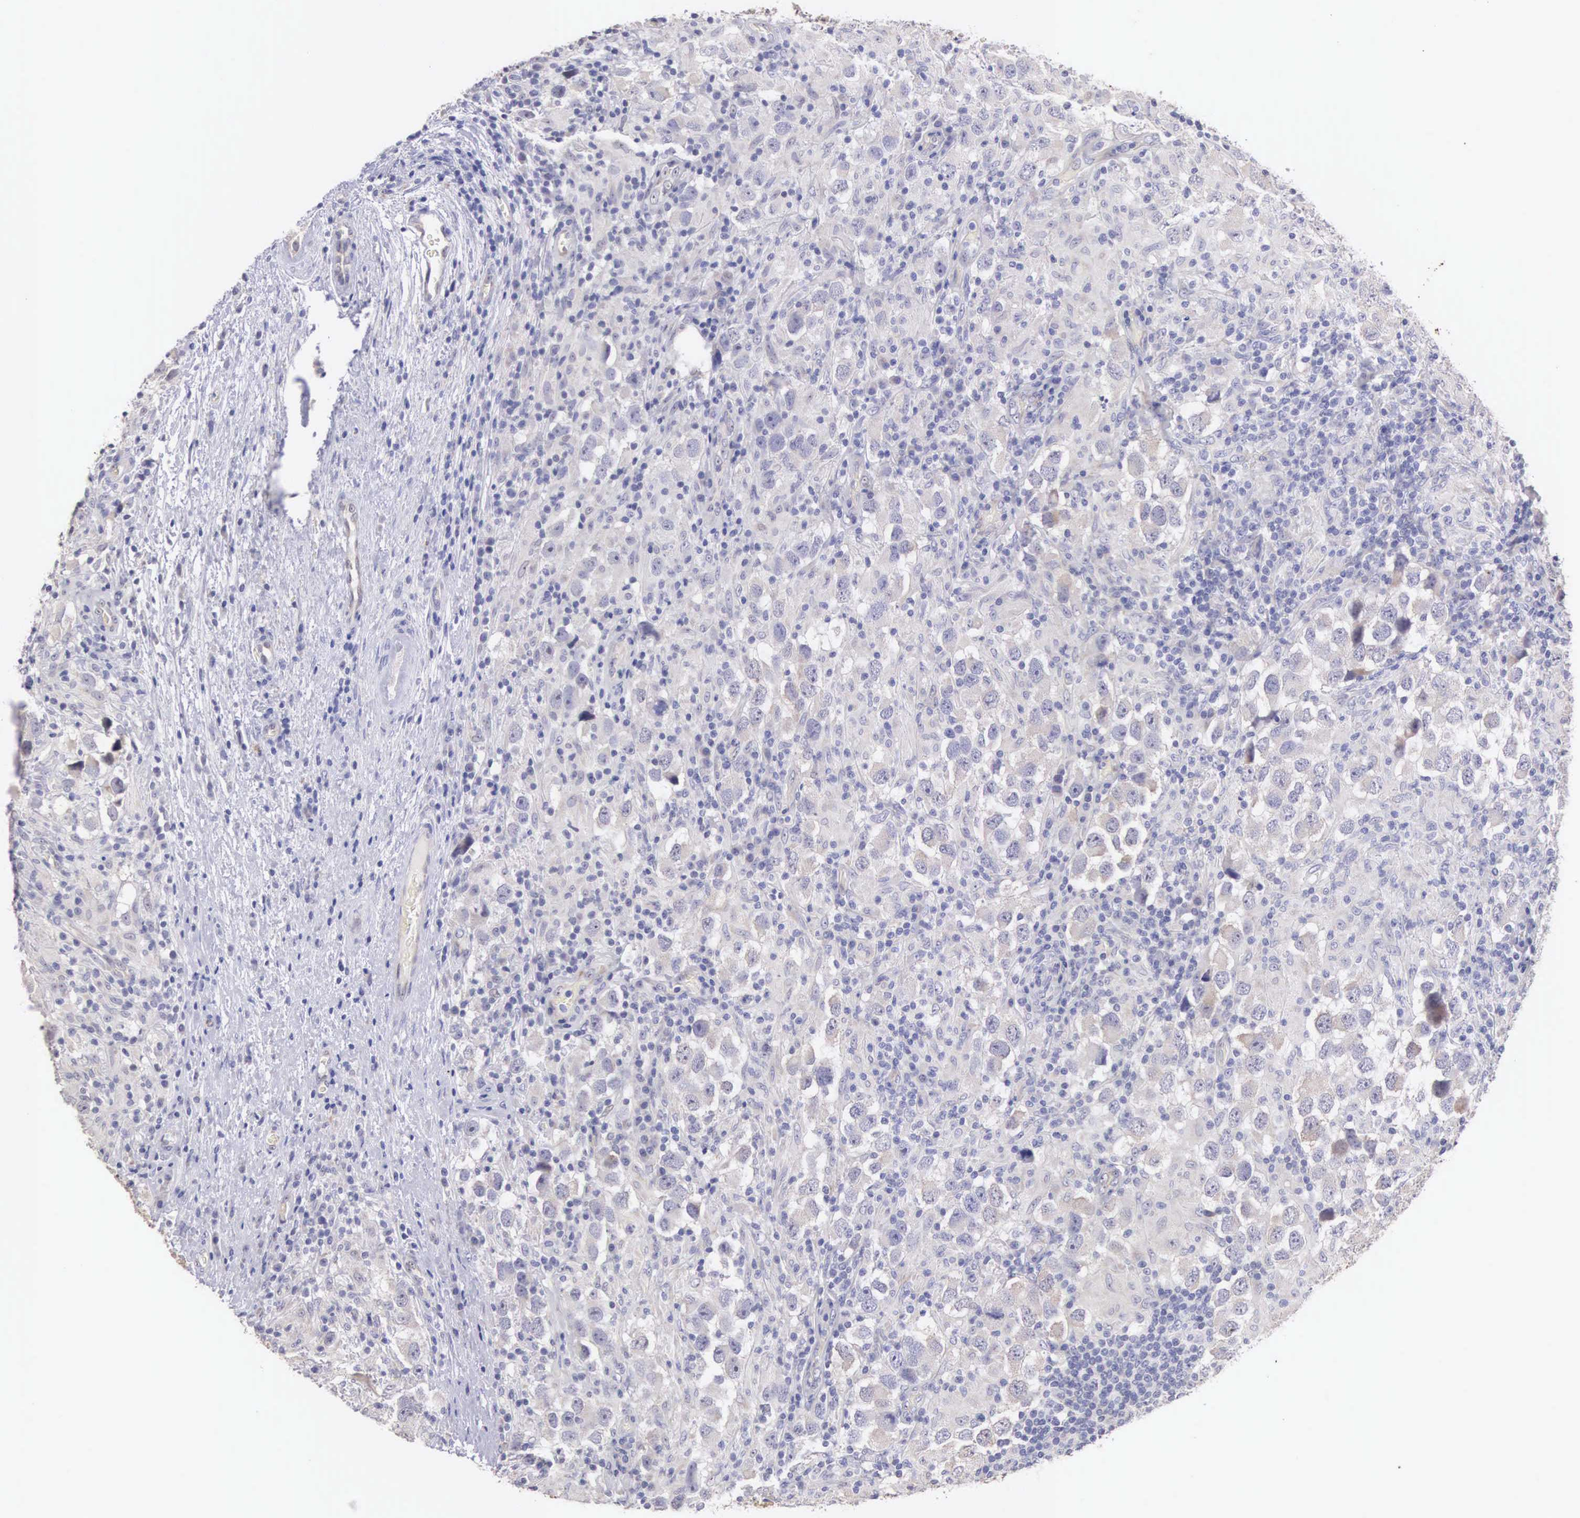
{"staining": {"intensity": "negative", "quantity": "none", "location": "none"}, "tissue": "testis cancer", "cell_type": "Tumor cells", "image_type": "cancer", "snomed": [{"axis": "morphology", "description": "Carcinoma, Embryonal, NOS"}, {"axis": "topography", "description": "Testis"}], "caption": "A histopathology image of human testis embryonal carcinoma is negative for staining in tumor cells.", "gene": "PIR", "patient": {"sex": "male", "age": 21}}